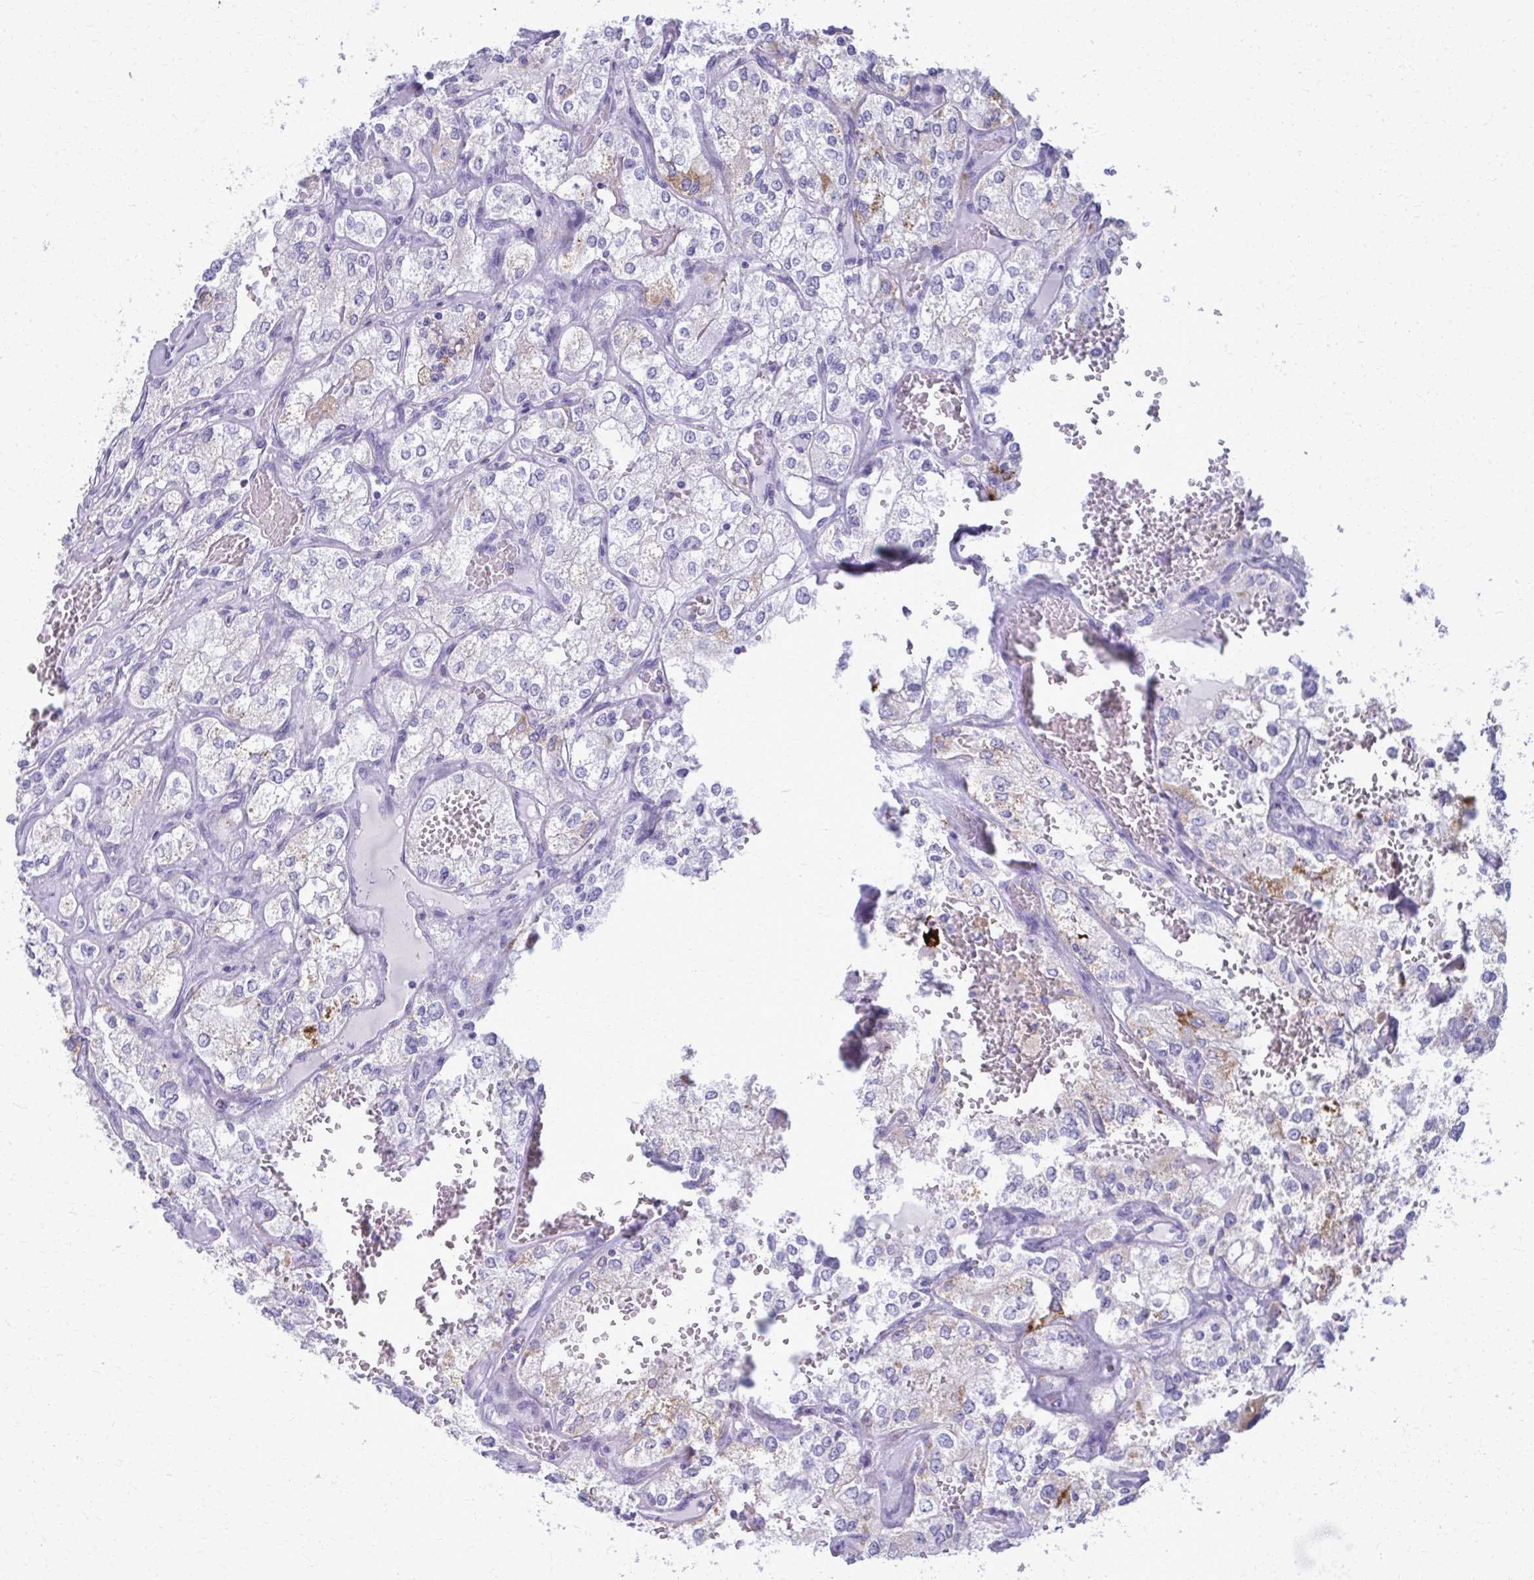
{"staining": {"intensity": "weak", "quantity": "<25%", "location": "cytoplasmic/membranous"}, "tissue": "renal cancer", "cell_type": "Tumor cells", "image_type": "cancer", "snomed": [{"axis": "morphology", "description": "Adenocarcinoma, NOS"}, {"axis": "topography", "description": "Kidney"}], "caption": "DAB immunohistochemical staining of human renal cancer (adenocarcinoma) shows no significant staining in tumor cells. (DAB immunohistochemistry (IHC) with hematoxylin counter stain).", "gene": "ACSM2B", "patient": {"sex": "female", "age": 70}}